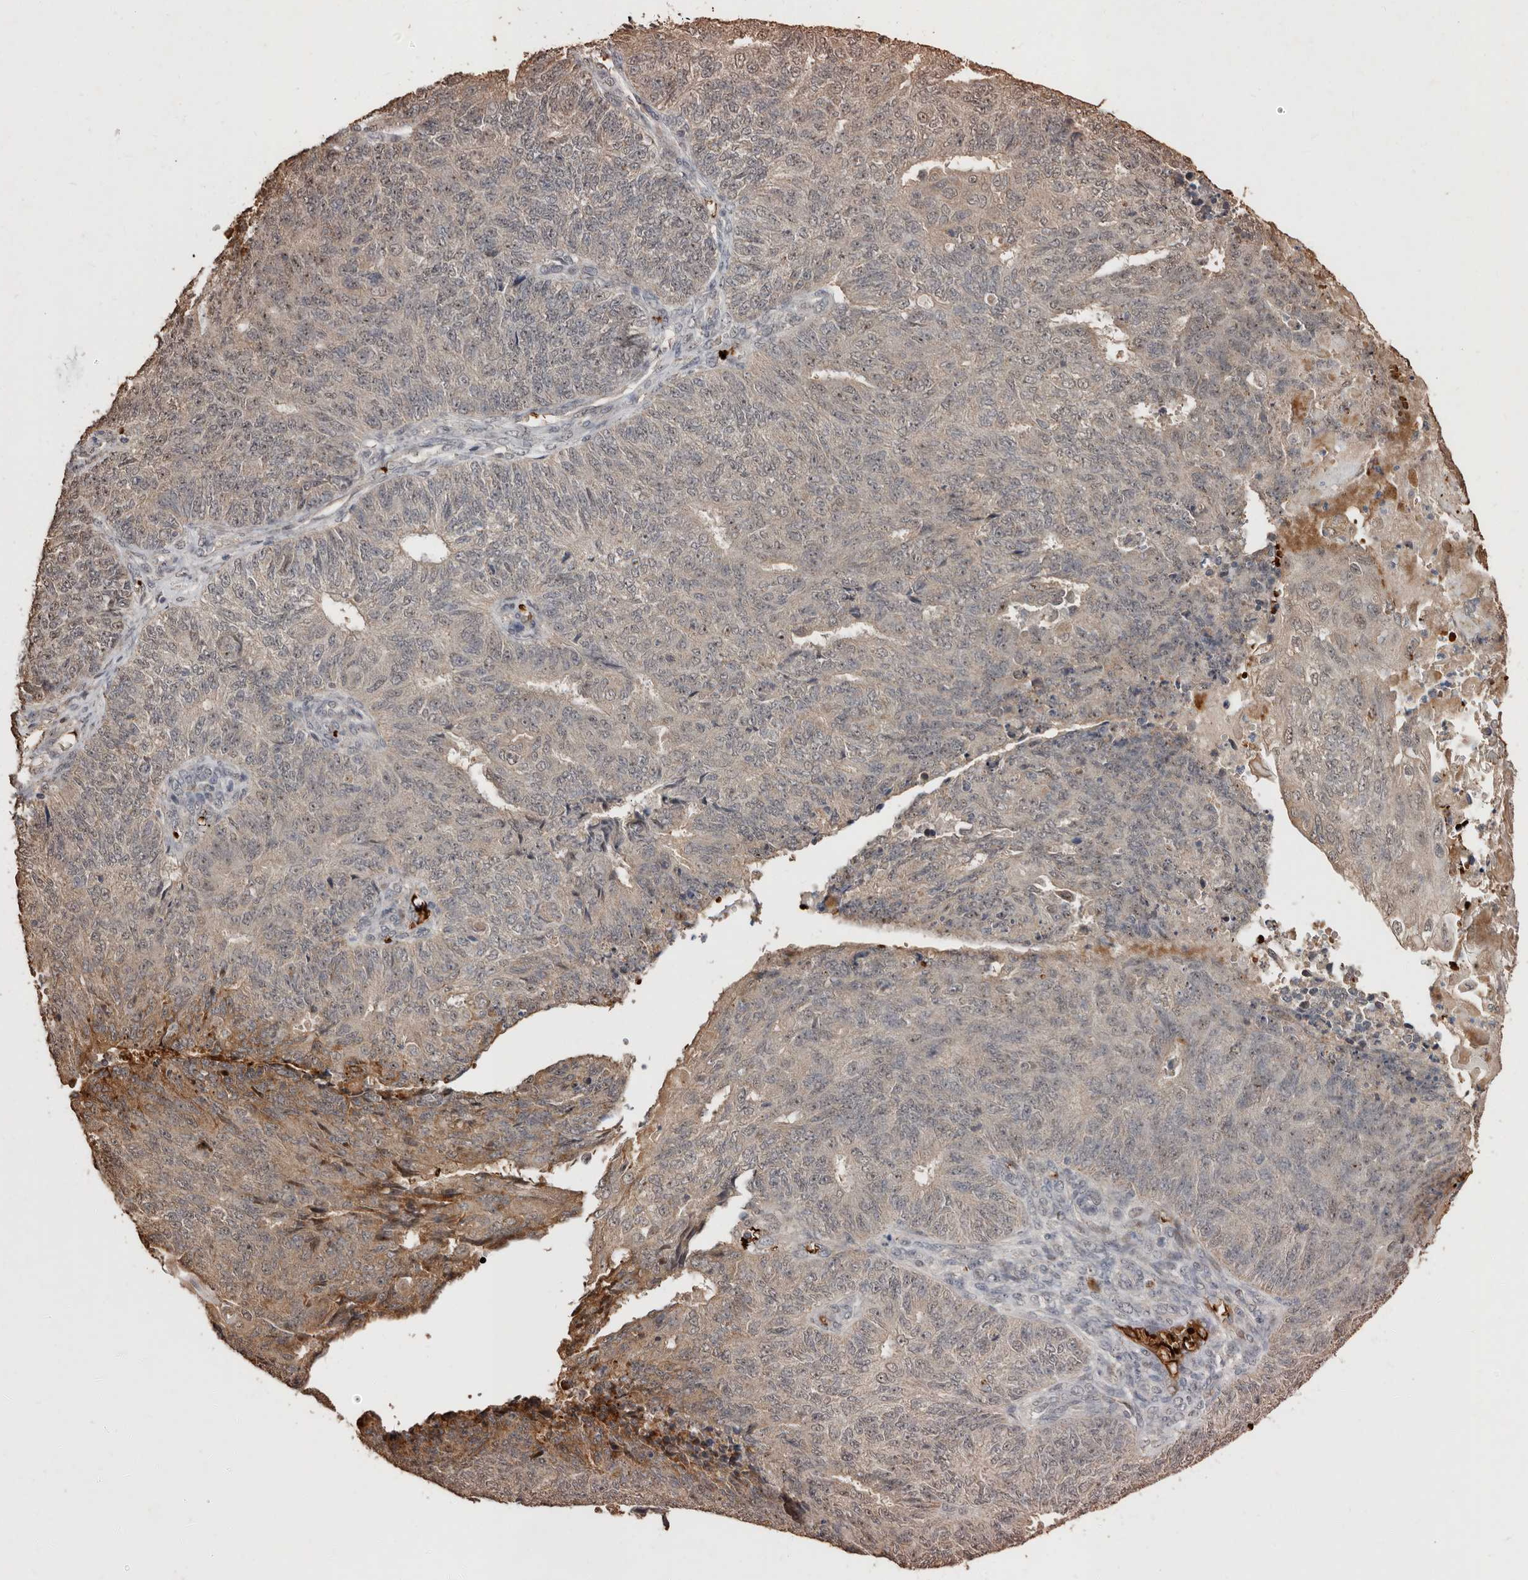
{"staining": {"intensity": "moderate", "quantity": "<25%", "location": "cytoplasmic/membranous"}, "tissue": "endometrial cancer", "cell_type": "Tumor cells", "image_type": "cancer", "snomed": [{"axis": "morphology", "description": "Adenocarcinoma, NOS"}, {"axis": "topography", "description": "Endometrium"}], "caption": "Immunohistochemical staining of human endometrial cancer (adenocarcinoma) demonstrates moderate cytoplasmic/membranous protein expression in about <25% of tumor cells.", "gene": "GRAMD2A", "patient": {"sex": "female", "age": 32}}